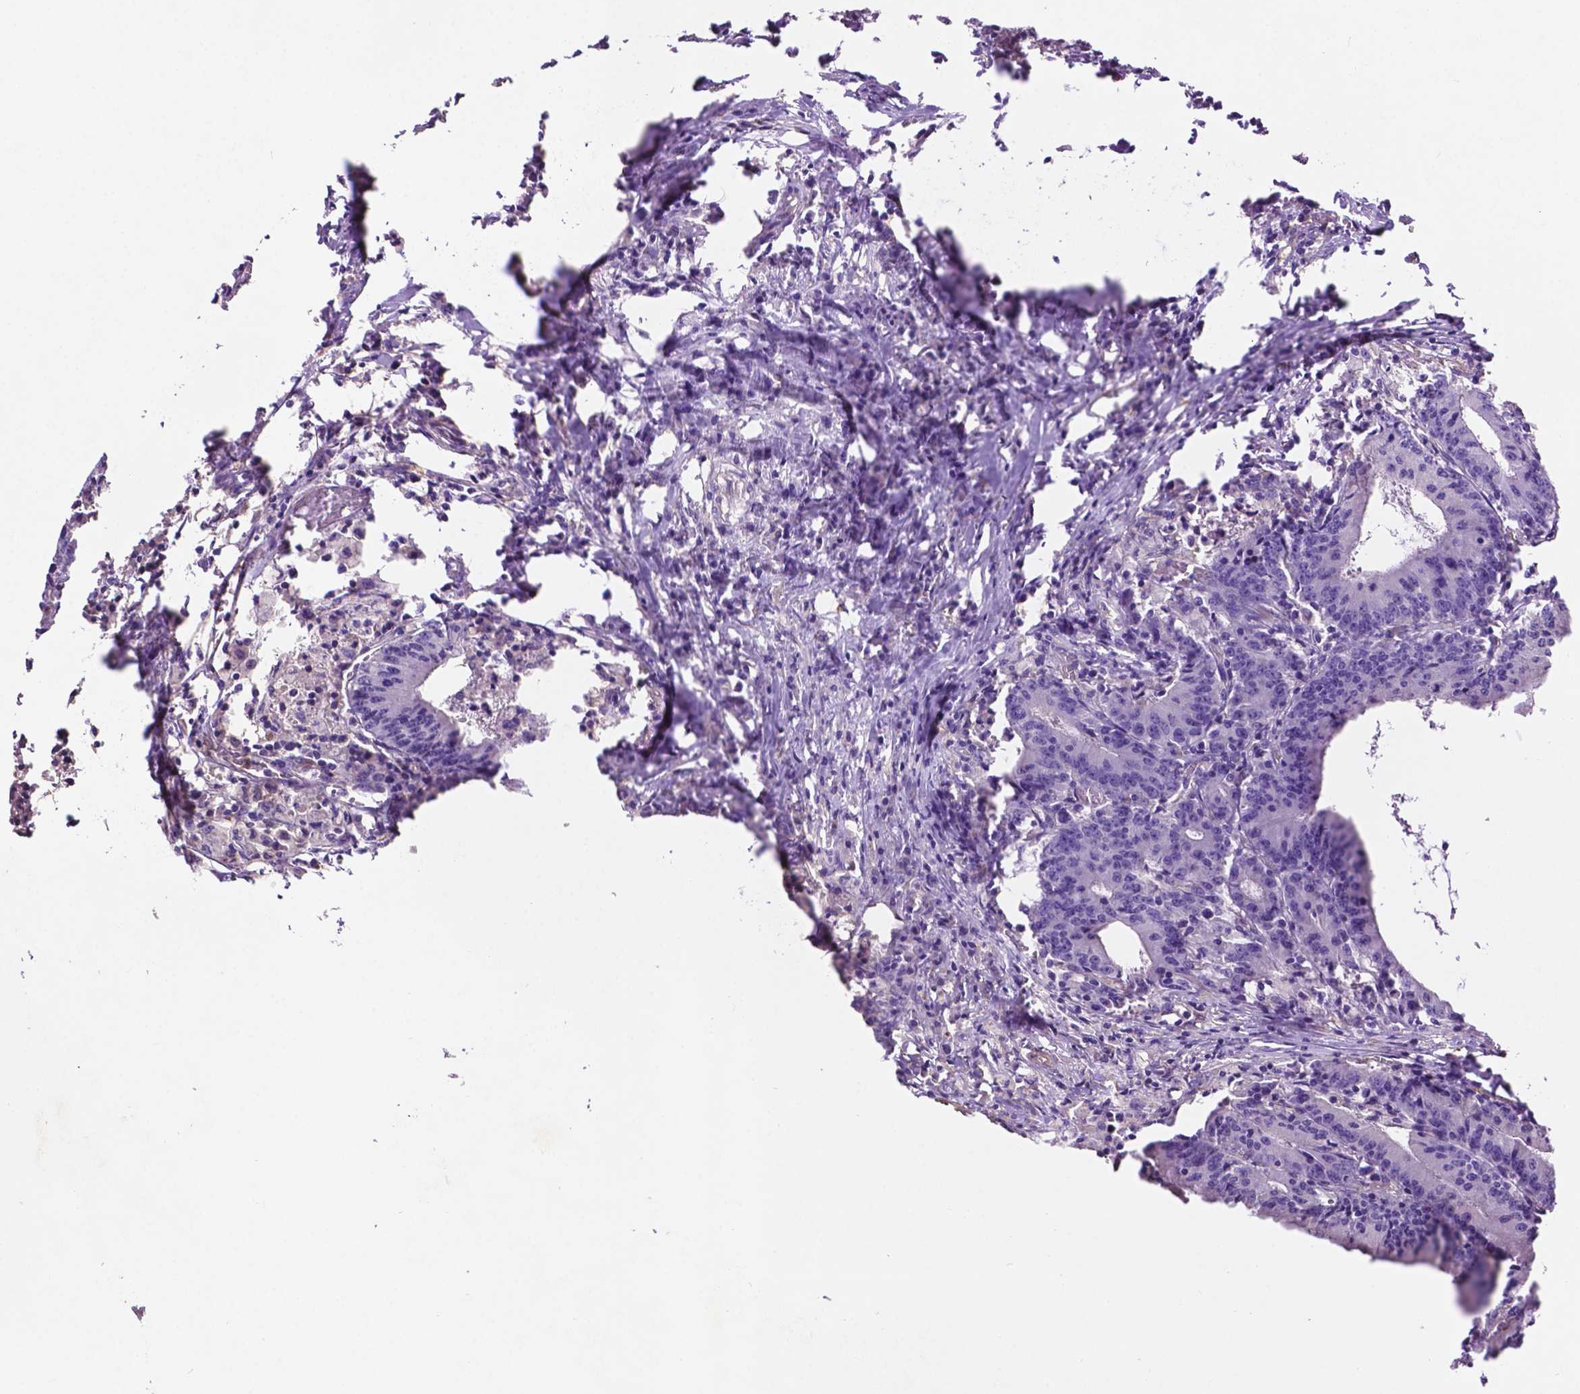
{"staining": {"intensity": "negative", "quantity": "none", "location": "none"}, "tissue": "colorectal cancer", "cell_type": "Tumor cells", "image_type": "cancer", "snomed": [{"axis": "morphology", "description": "Adenocarcinoma, NOS"}, {"axis": "topography", "description": "Colon"}], "caption": "A histopathology image of colorectal adenocarcinoma stained for a protein demonstrates no brown staining in tumor cells.", "gene": "GDPD5", "patient": {"sex": "female", "age": 78}}